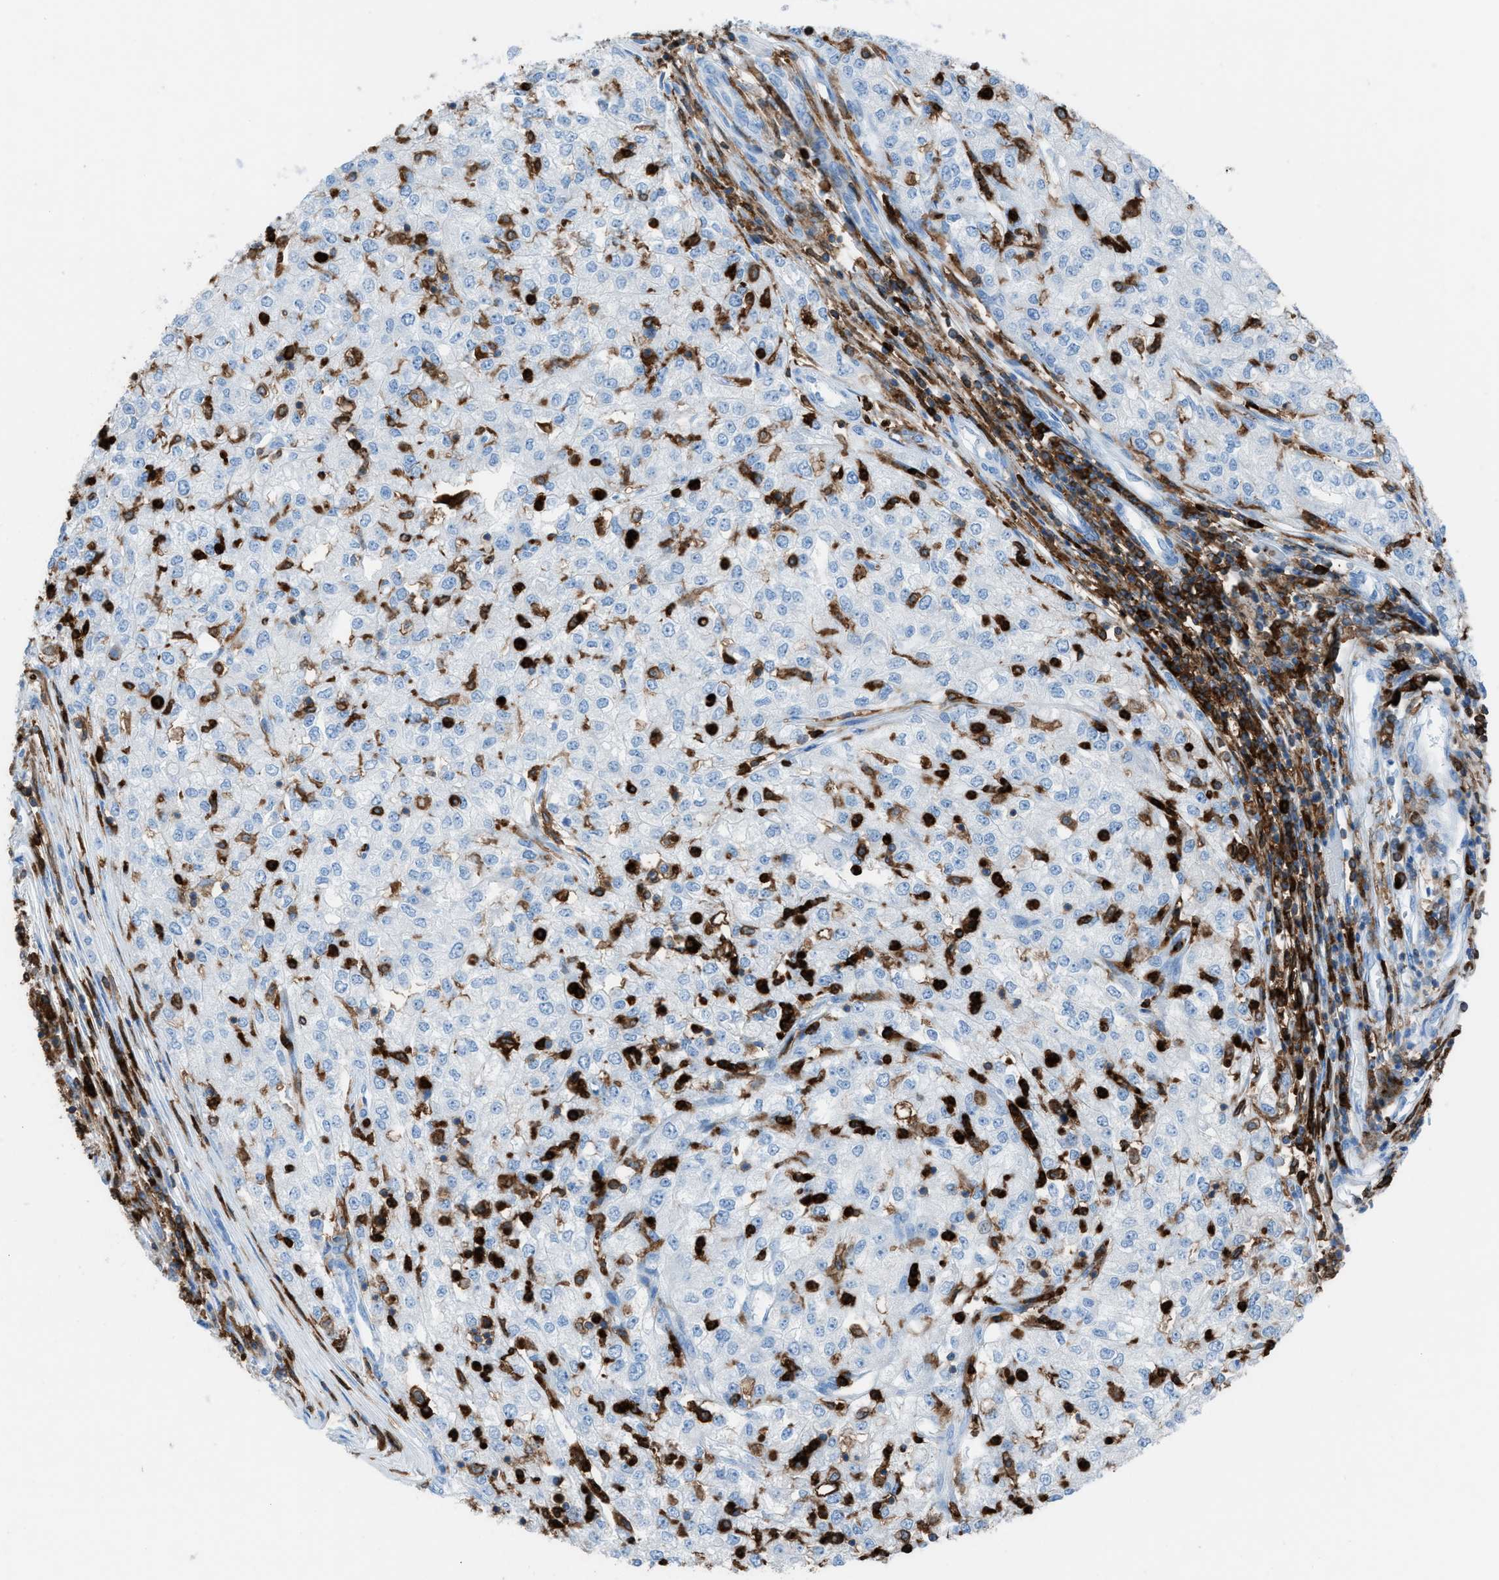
{"staining": {"intensity": "negative", "quantity": "none", "location": "none"}, "tissue": "renal cancer", "cell_type": "Tumor cells", "image_type": "cancer", "snomed": [{"axis": "morphology", "description": "Adenocarcinoma, NOS"}, {"axis": "topography", "description": "Kidney"}], "caption": "Image shows no significant protein expression in tumor cells of renal cancer (adenocarcinoma).", "gene": "ITGB2", "patient": {"sex": "female", "age": 54}}